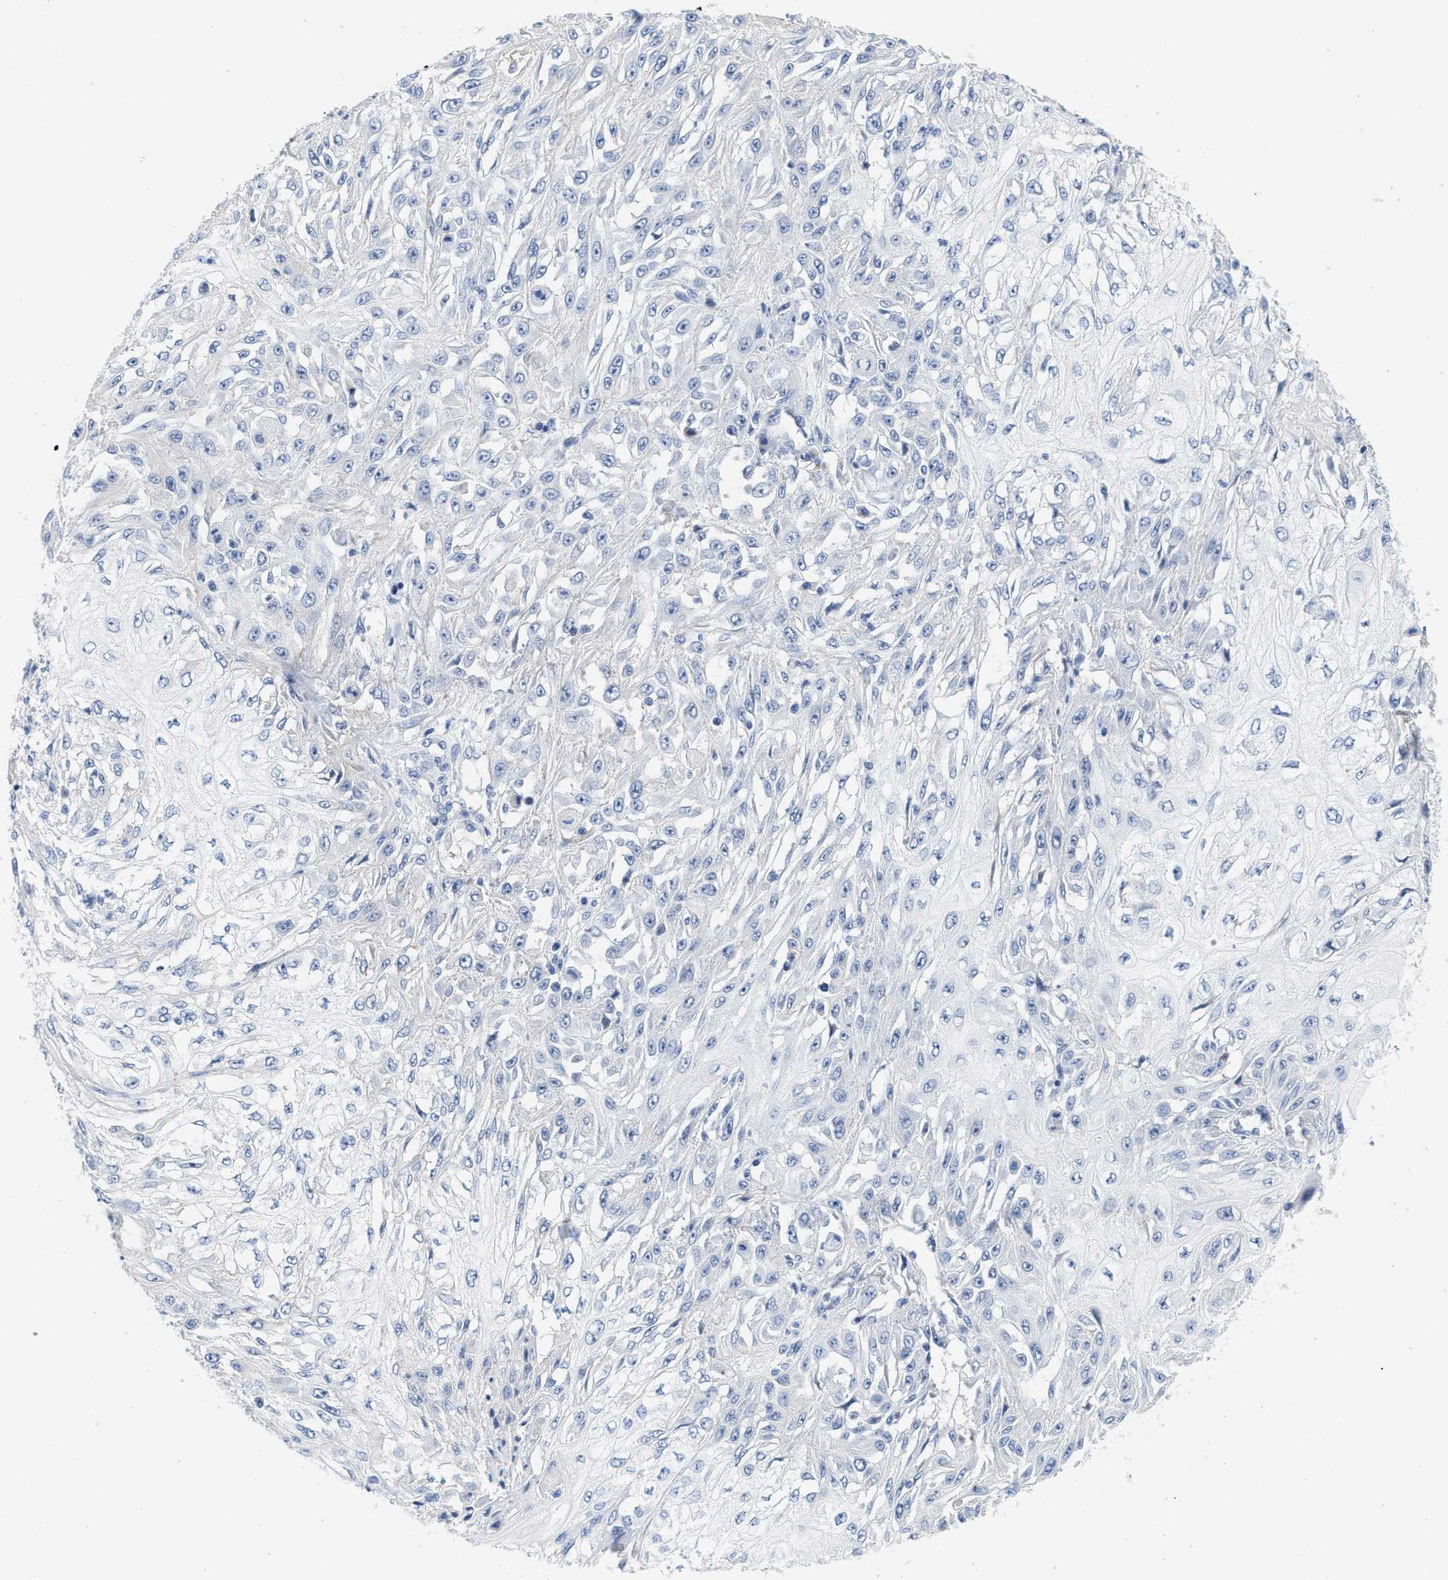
{"staining": {"intensity": "negative", "quantity": "none", "location": "none"}, "tissue": "skin cancer", "cell_type": "Tumor cells", "image_type": "cancer", "snomed": [{"axis": "morphology", "description": "Squamous cell carcinoma, NOS"}, {"axis": "morphology", "description": "Squamous cell carcinoma, metastatic, NOS"}, {"axis": "topography", "description": "Skin"}, {"axis": "topography", "description": "Lymph node"}], "caption": "A histopathology image of human metastatic squamous cell carcinoma (skin) is negative for staining in tumor cells.", "gene": "ABCB11", "patient": {"sex": "male", "age": 75}}